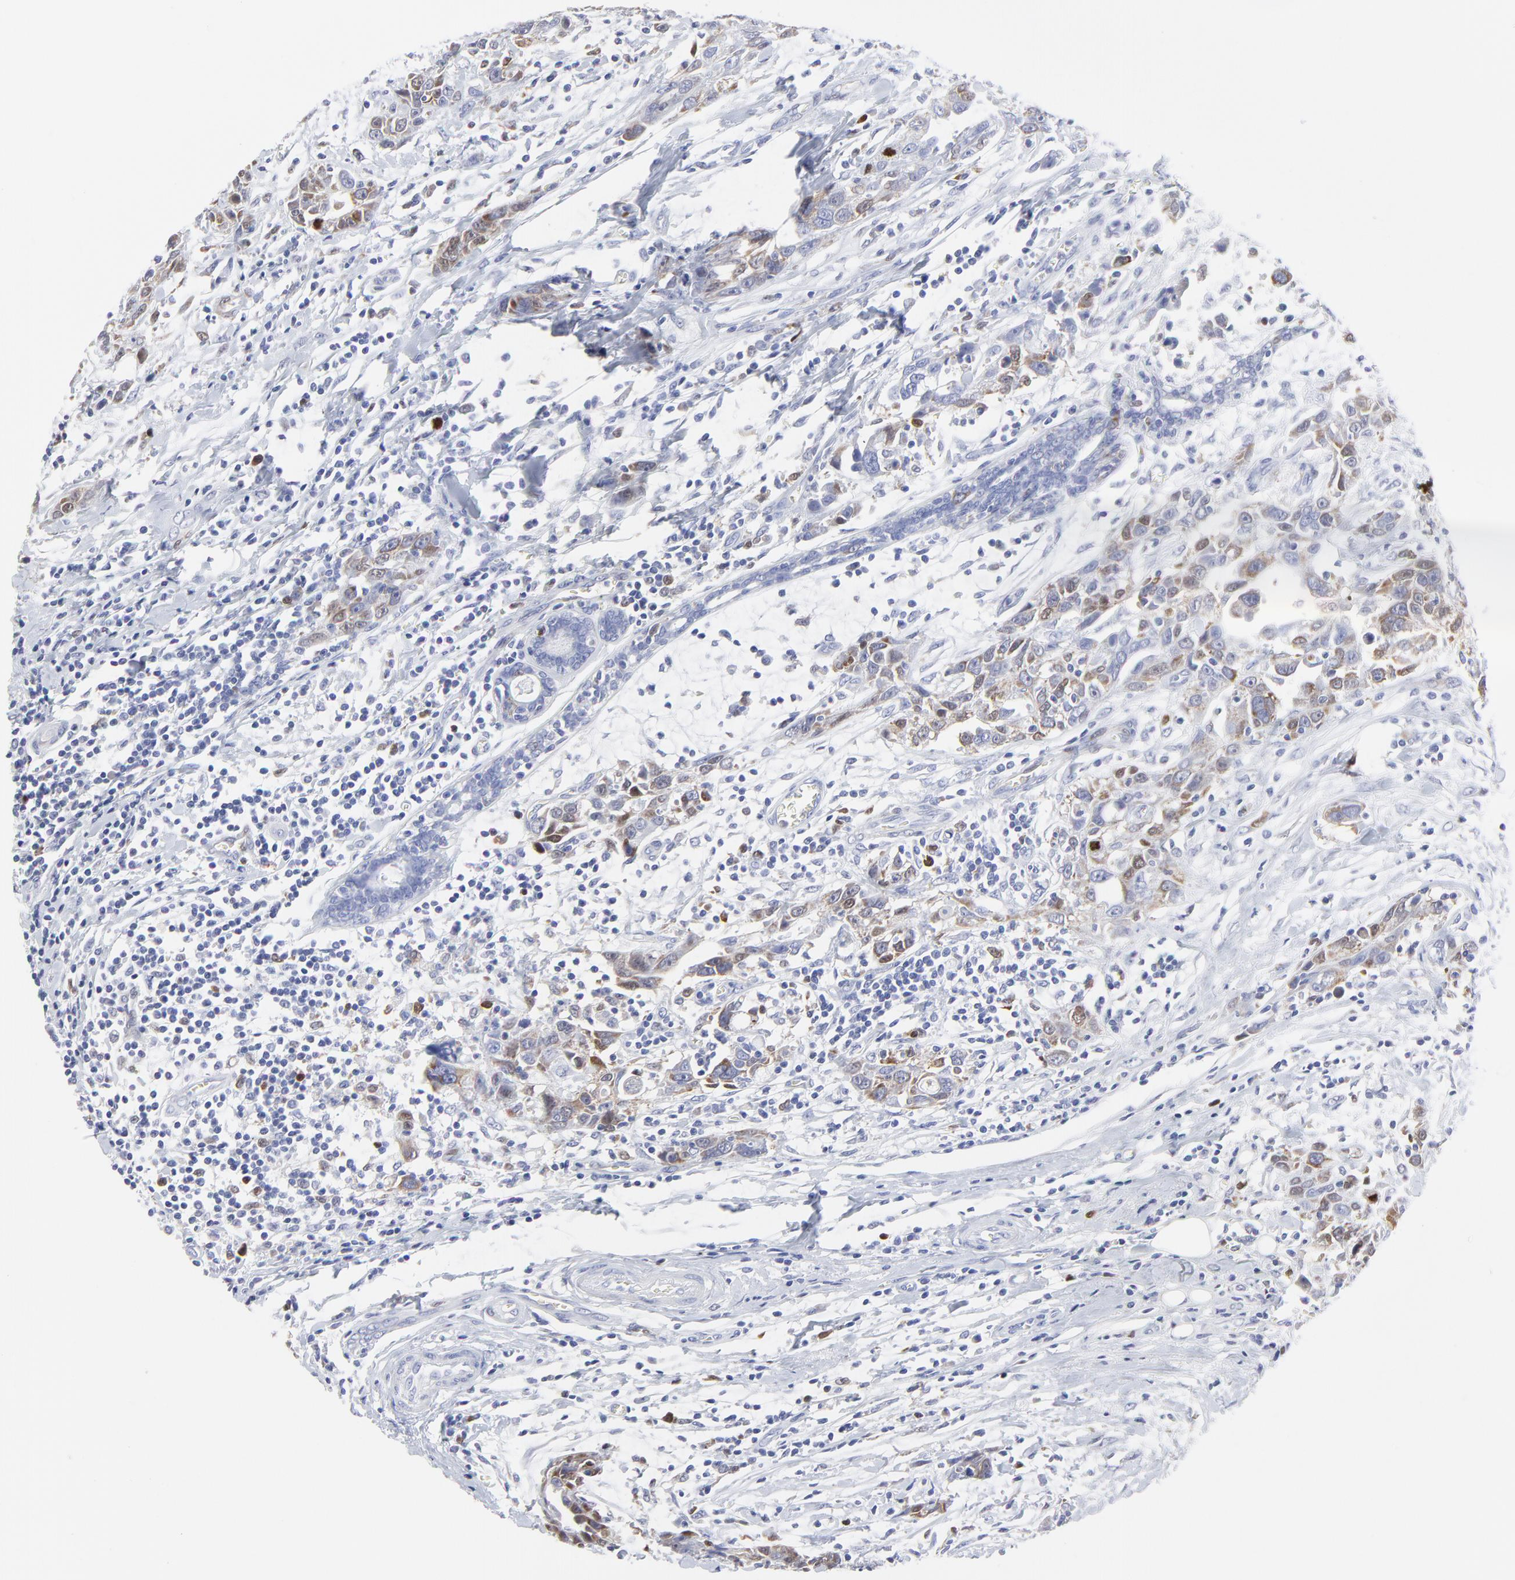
{"staining": {"intensity": "weak", "quantity": ">75%", "location": "cytoplasmic/membranous"}, "tissue": "breast cancer", "cell_type": "Tumor cells", "image_type": "cancer", "snomed": [{"axis": "morphology", "description": "Duct carcinoma"}, {"axis": "topography", "description": "Breast"}], "caption": "Tumor cells exhibit weak cytoplasmic/membranous positivity in approximately >75% of cells in breast invasive ductal carcinoma.", "gene": "NCAPH", "patient": {"sex": "female", "age": 50}}